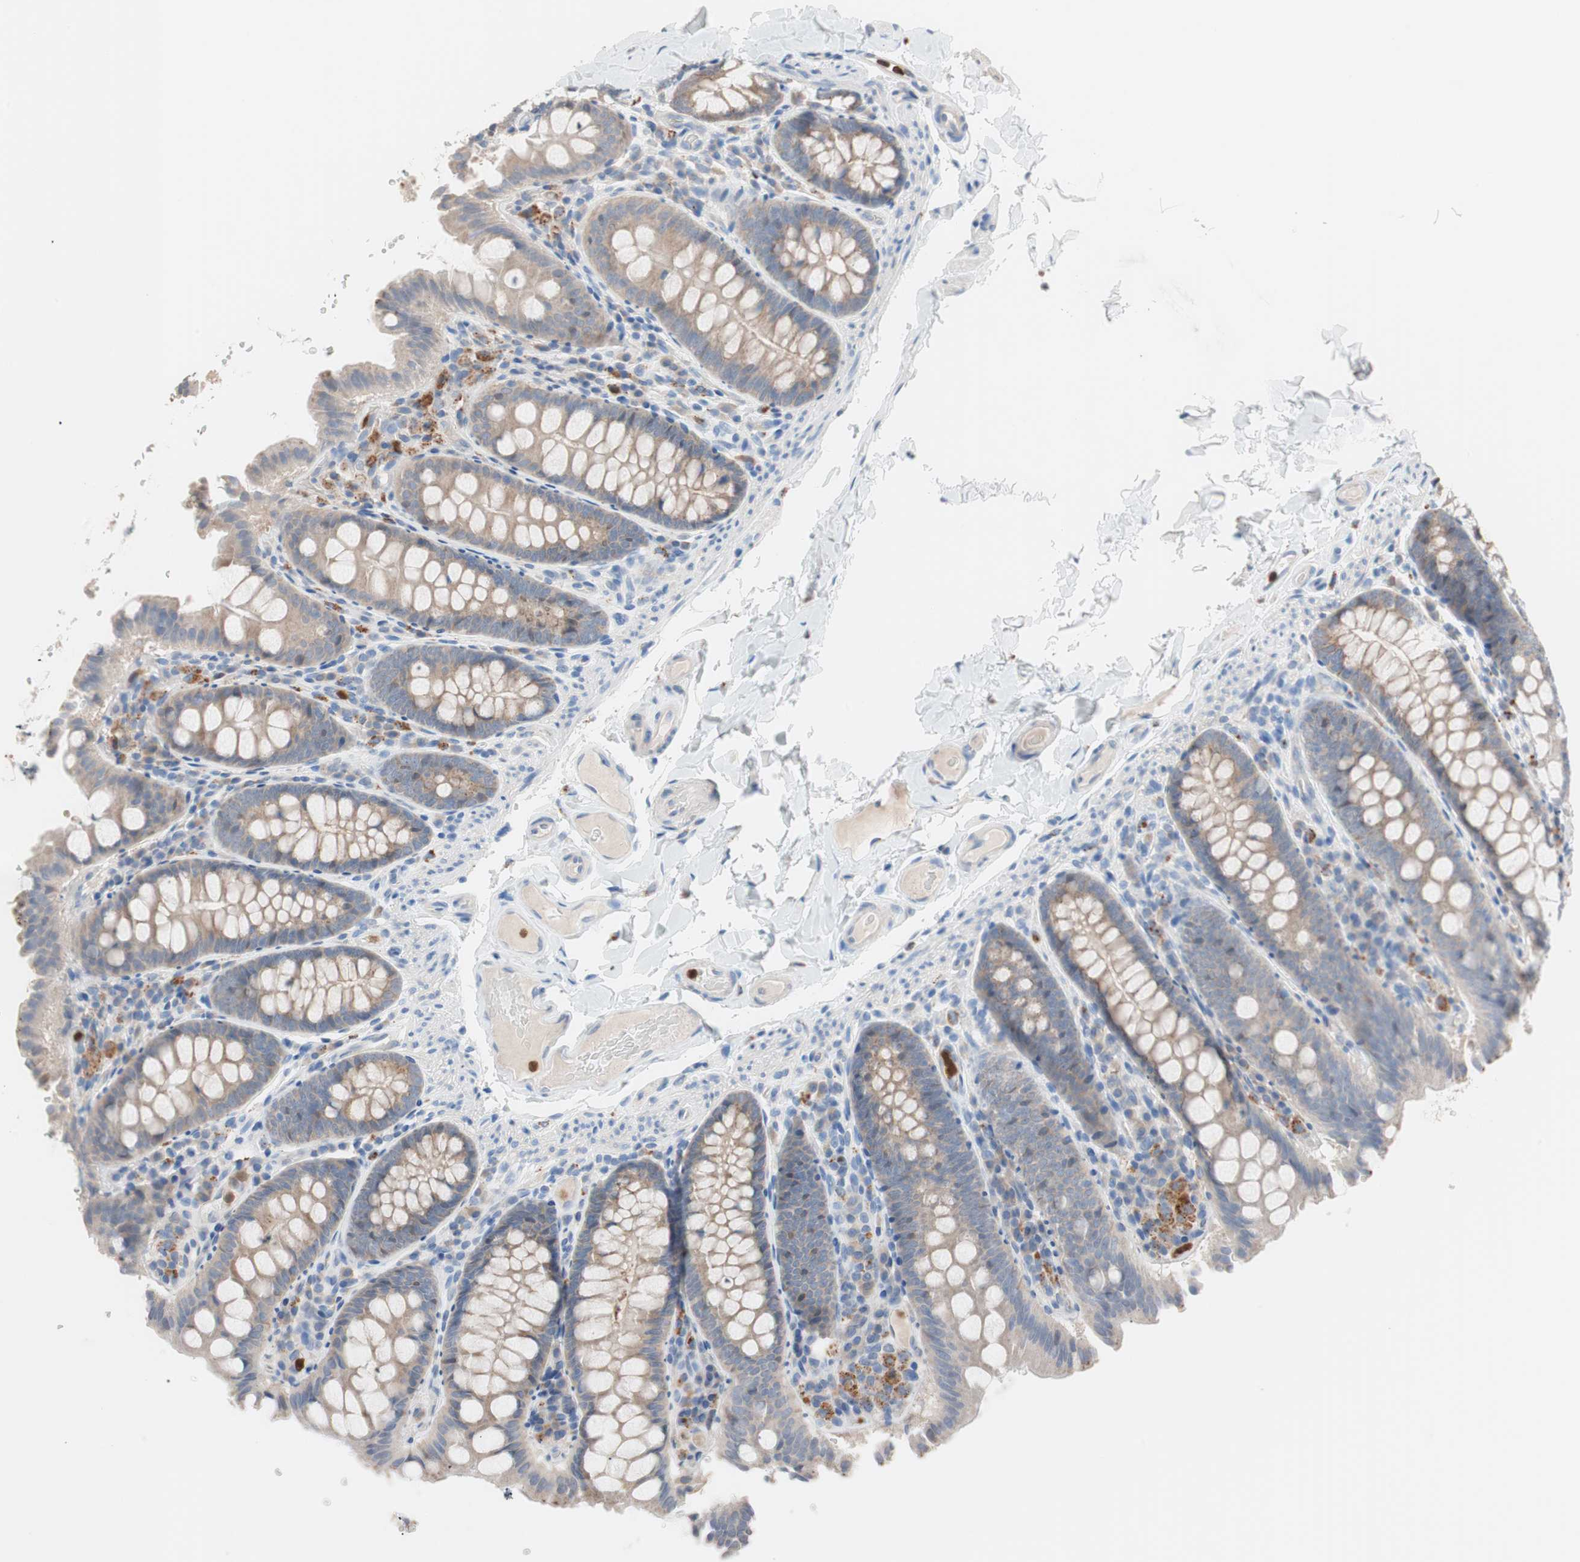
{"staining": {"intensity": "negative", "quantity": "none", "location": "none"}, "tissue": "colon", "cell_type": "Endothelial cells", "image_type": "normal", "snomed": [{"axis": "morphology", "description": "Normal tissue, NOS"}, {"axis": "topography", "description": "Colon"}], "caption": "Endothelial cells show no significant positivity in benign colon. (DAB IHC with hematoxylin counter stain).", "gene": "CLEC4D", "patient": {"sex": "female", "age": 61}}